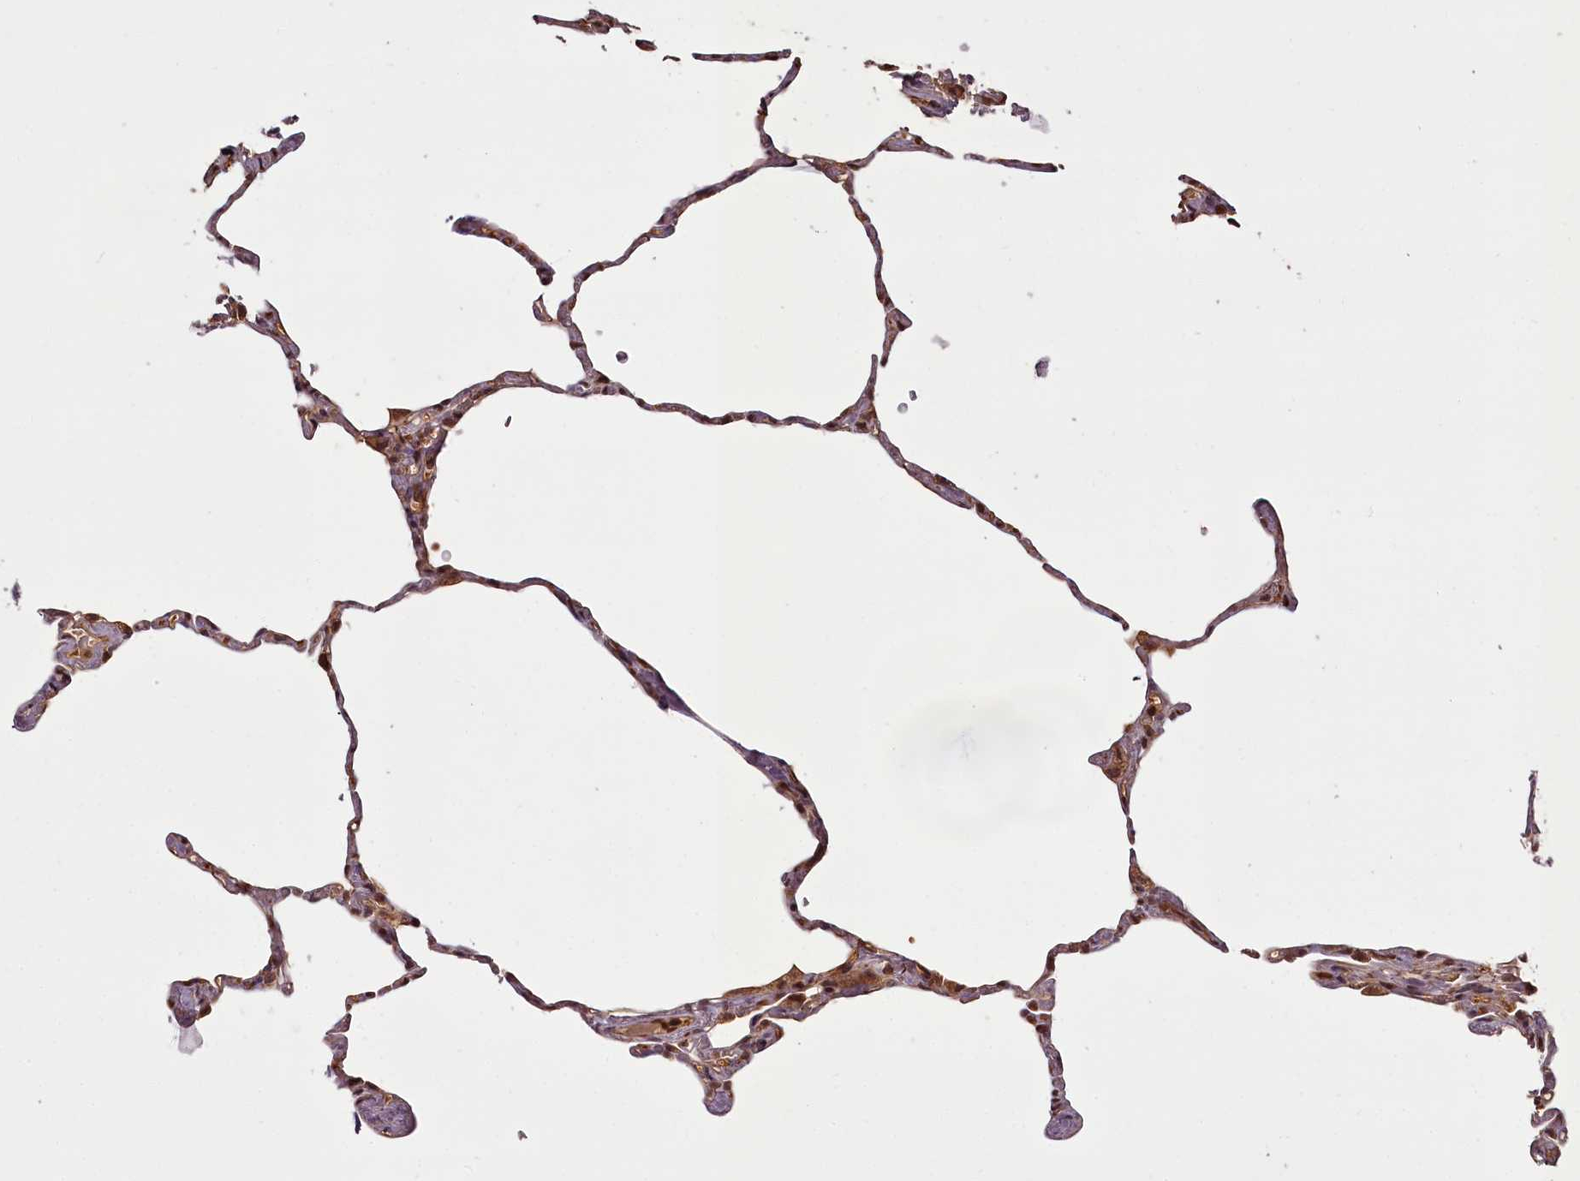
{"staining": {"intensity": "moderate", "quantity": ">75%", "location": "cytoplasmic/membranous,nuclear"}, "tissue": "lung", "cell_type": "Alveolar cells", "image_type": "normal", "snomed": [{"axis": "morphology", "description": "Normal tissue, NOS"}, {"axis": "topography", "description": "Lung"}], "caption": "About >75% of alveolar cells in benign lung display moderate cytoplasmic/membranous,nuclear protein positivity as visualized by brown immunohistochemical staining.", "gene": "NPRL2", "patient": {"sex": "male", "age": 65}}